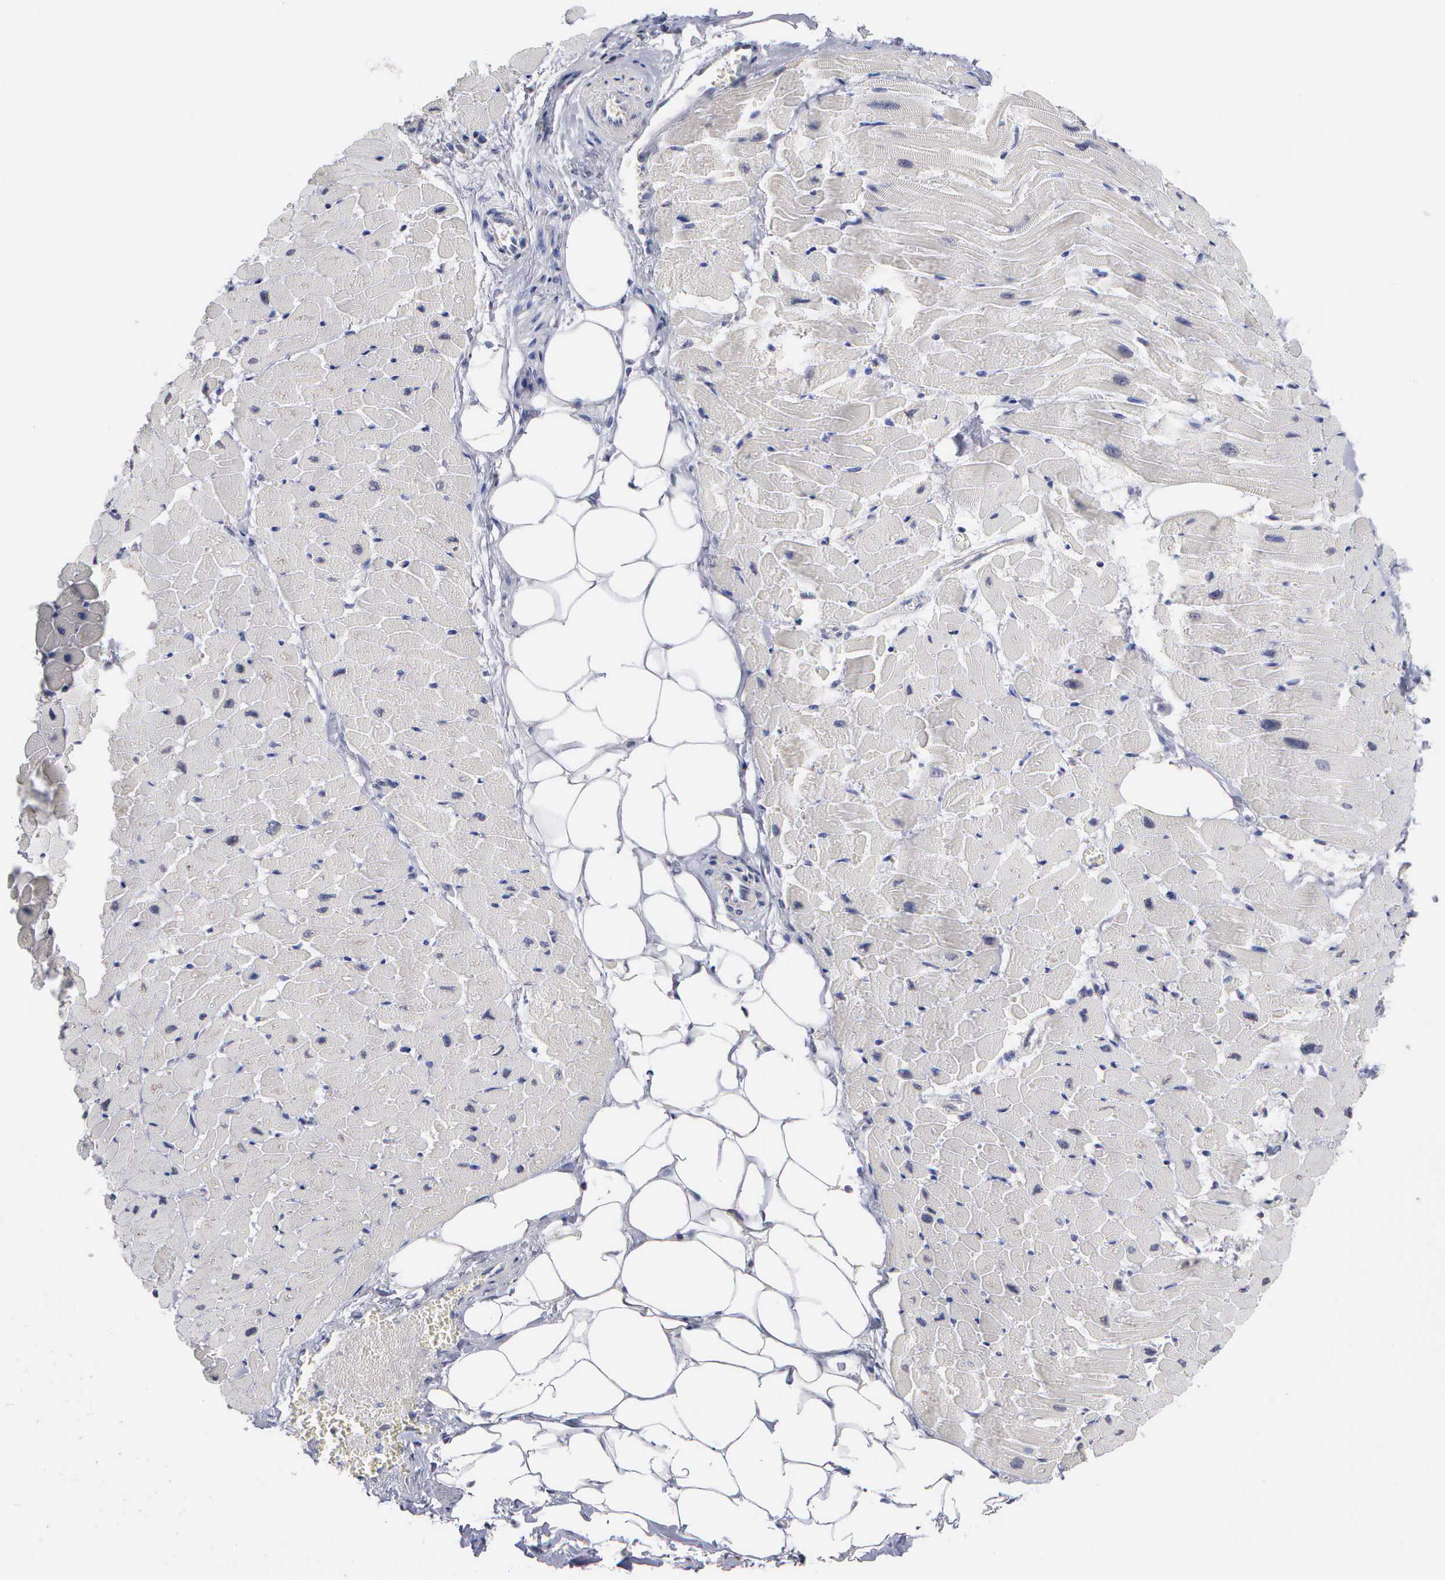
{"staining": {"intensity": "negative", "quantity": "none", "location": "none"}, "tissue": "heart muscle", "cell_type": "Cardiomyocytes", "image_type": "normal", "snomed": [{"axis": "morphology", "description": "Normal tissue, NOS"}, {"axis": "topography", "description": "Heart"}], "caption": "Cardiomyocytes are negative for protein expression in unremarkable human heart muscle. (IHC, brightfield microscopy, high magnification).", "gene": "KDM6A", "patient": {"sex": "female", "age": 19}}